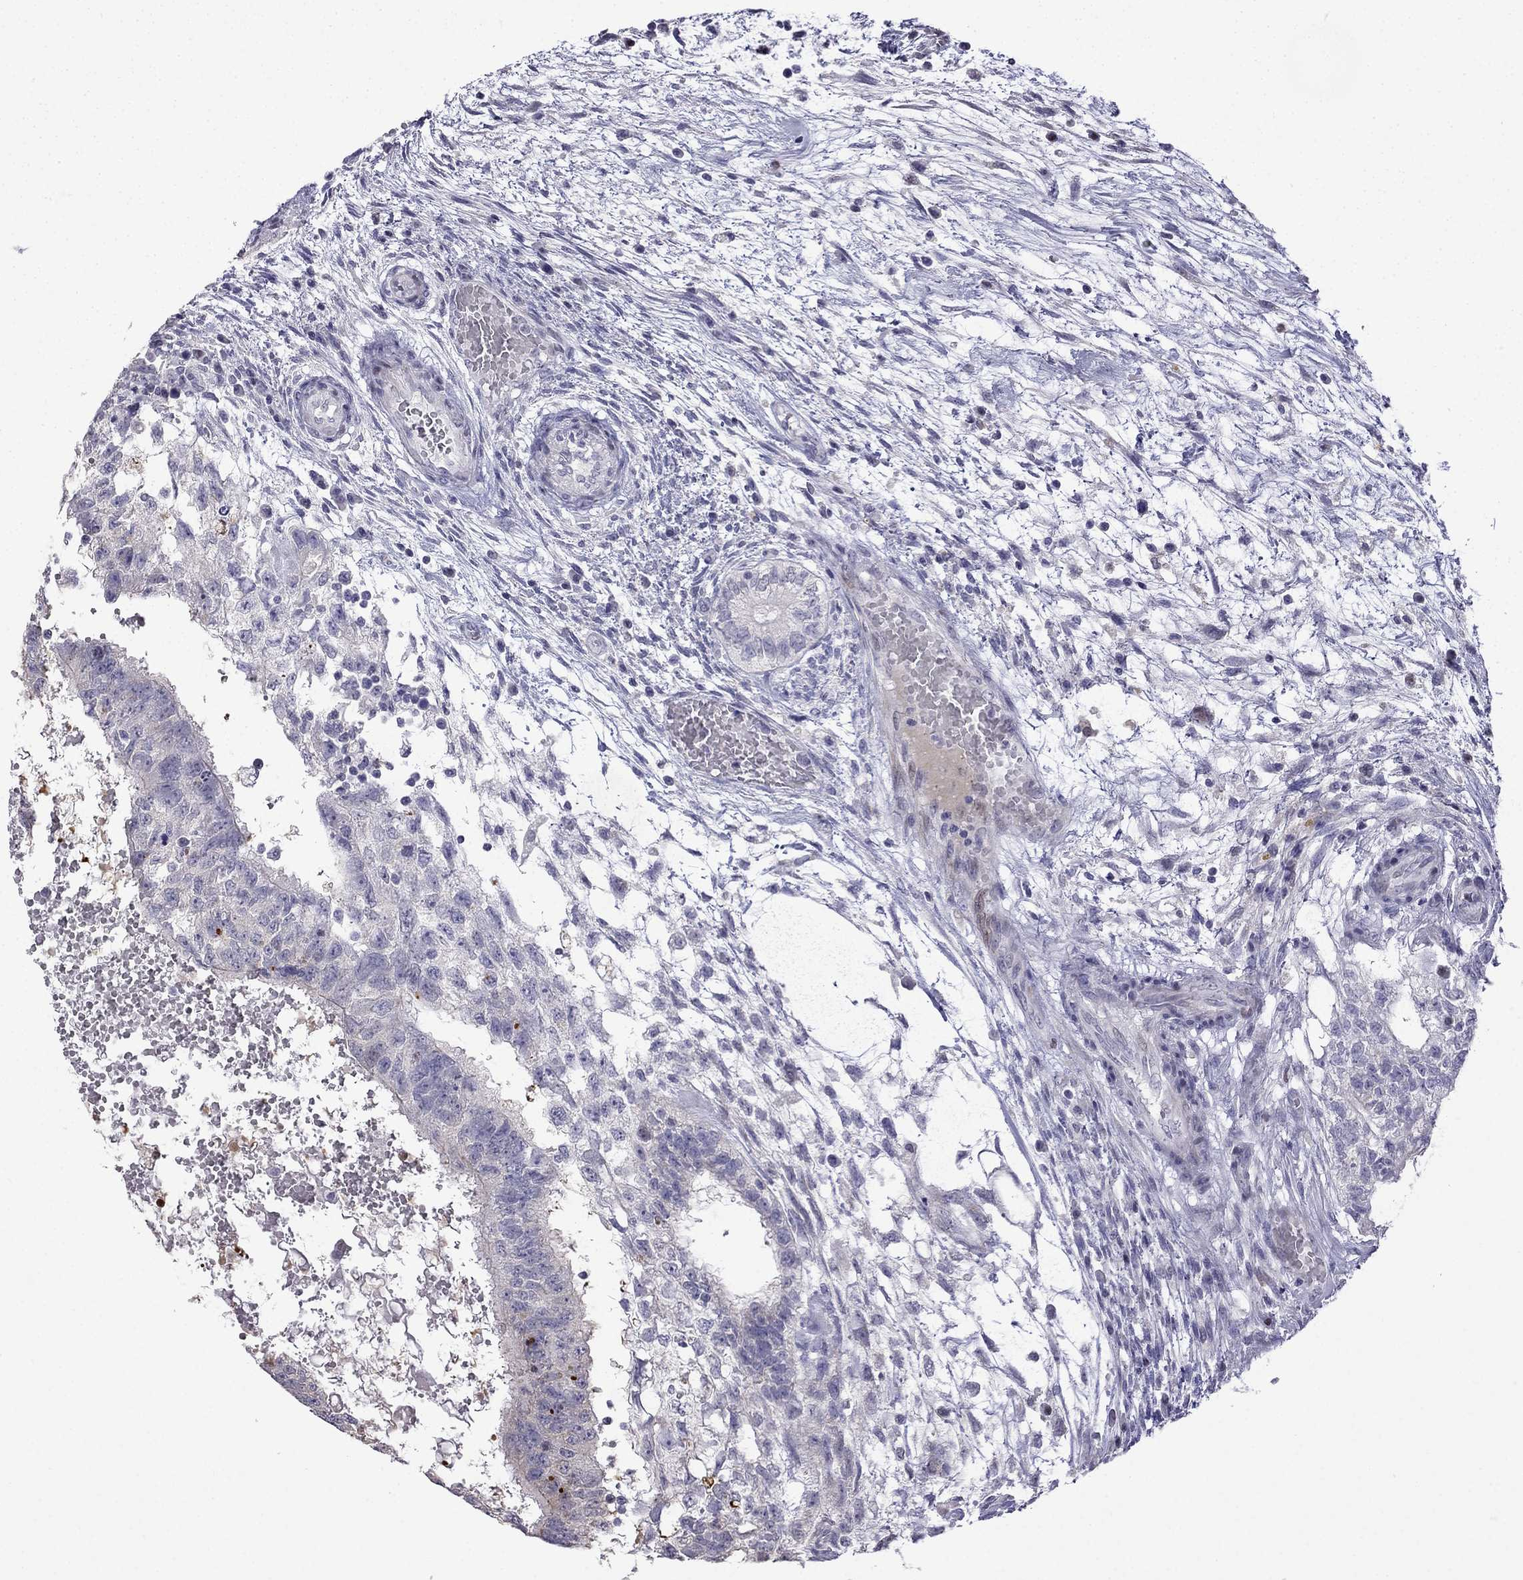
{"staining": {"intensity": "negative", "quantity": "none", "location": "none"}, "tissue": "testis cancer", "cell_type": "Tumor cells", "image_type": "cancer", "snomed": [{"axis": "morphology", "description": "Normal tissue, NOS"}, {"axis": "morphology", "description": "Carcinoma, Embryonal, NOS"}, {"axis": "topography", "description": "Testis"}, {"axis": "topography", "description": "Epididymis"}], "caption": "Immunohistochemistry micrograph of neoplastic tissue: testis cancer stained with DAB (3,3'-diaminobenzidine) demonstrates no significant protein staining in tumor cells.", "gene": "CFAP70", "patient": {"sex": "male", "age": 32}}